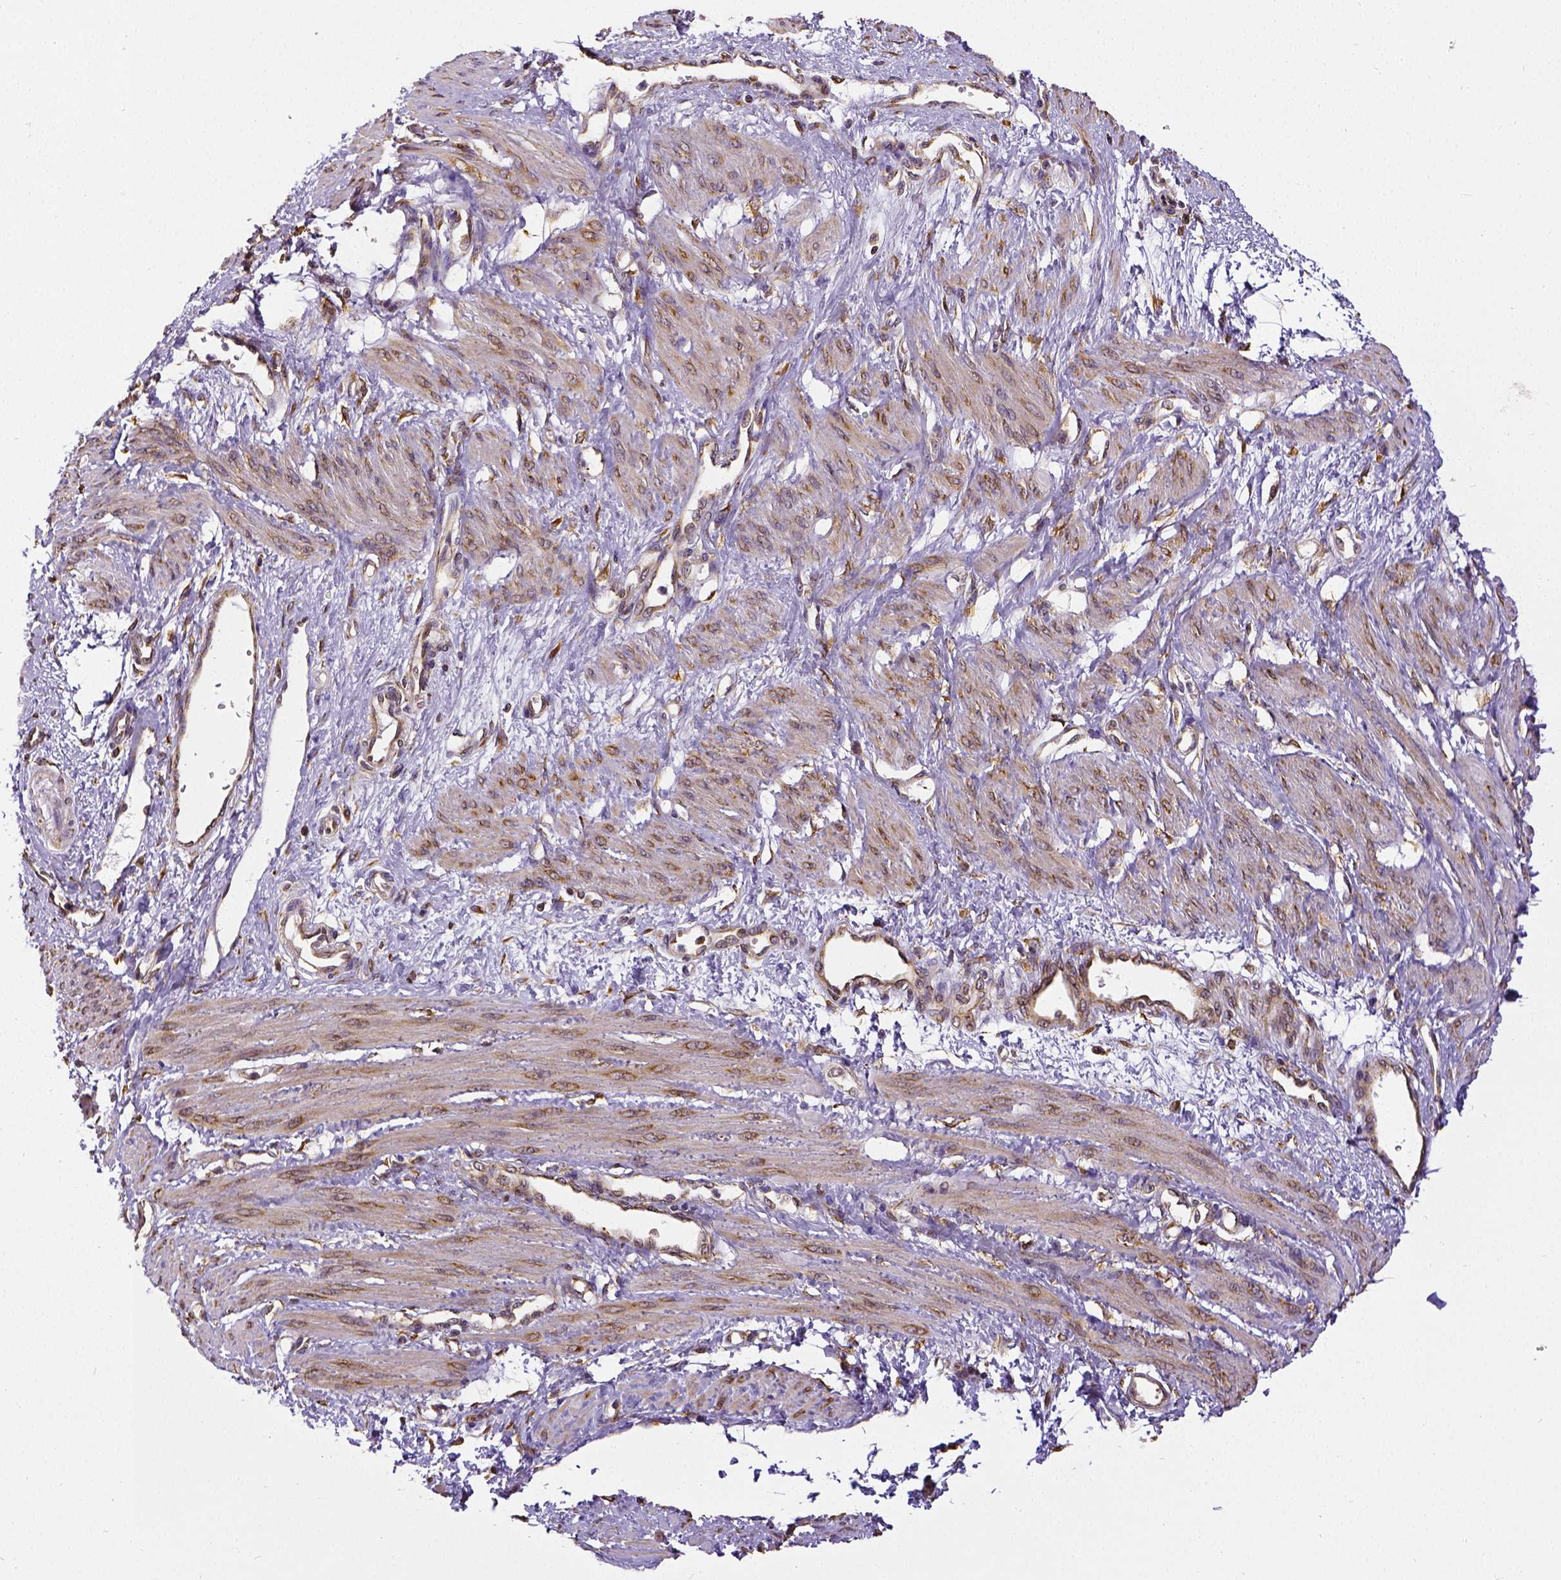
{"staining": {"intensity": "moderate", "quantity": ">75%", "location": "cytoplasmic/membranous"}, "tissue": "smooth muscle", "cell_type": "Smooth muscle cells", "image_type": "normal", "snomed": [{"axis": "morphology", "description": "Normal tissue, NOS"}, {"axis": "topography", "description": "Smooth muscle"}, {"axis": "topography", "description": "Uterus"}], "caption": "DAB (3,3'-diaminobenzidine) immunohistochemical staining of normal smooth muscle displays moderate cytoplasmic/membranous protein staining in approximately >75% of smooth muscle cells.", "gene": "MTDH", "patient": {"sex": "female", "age": 39}}